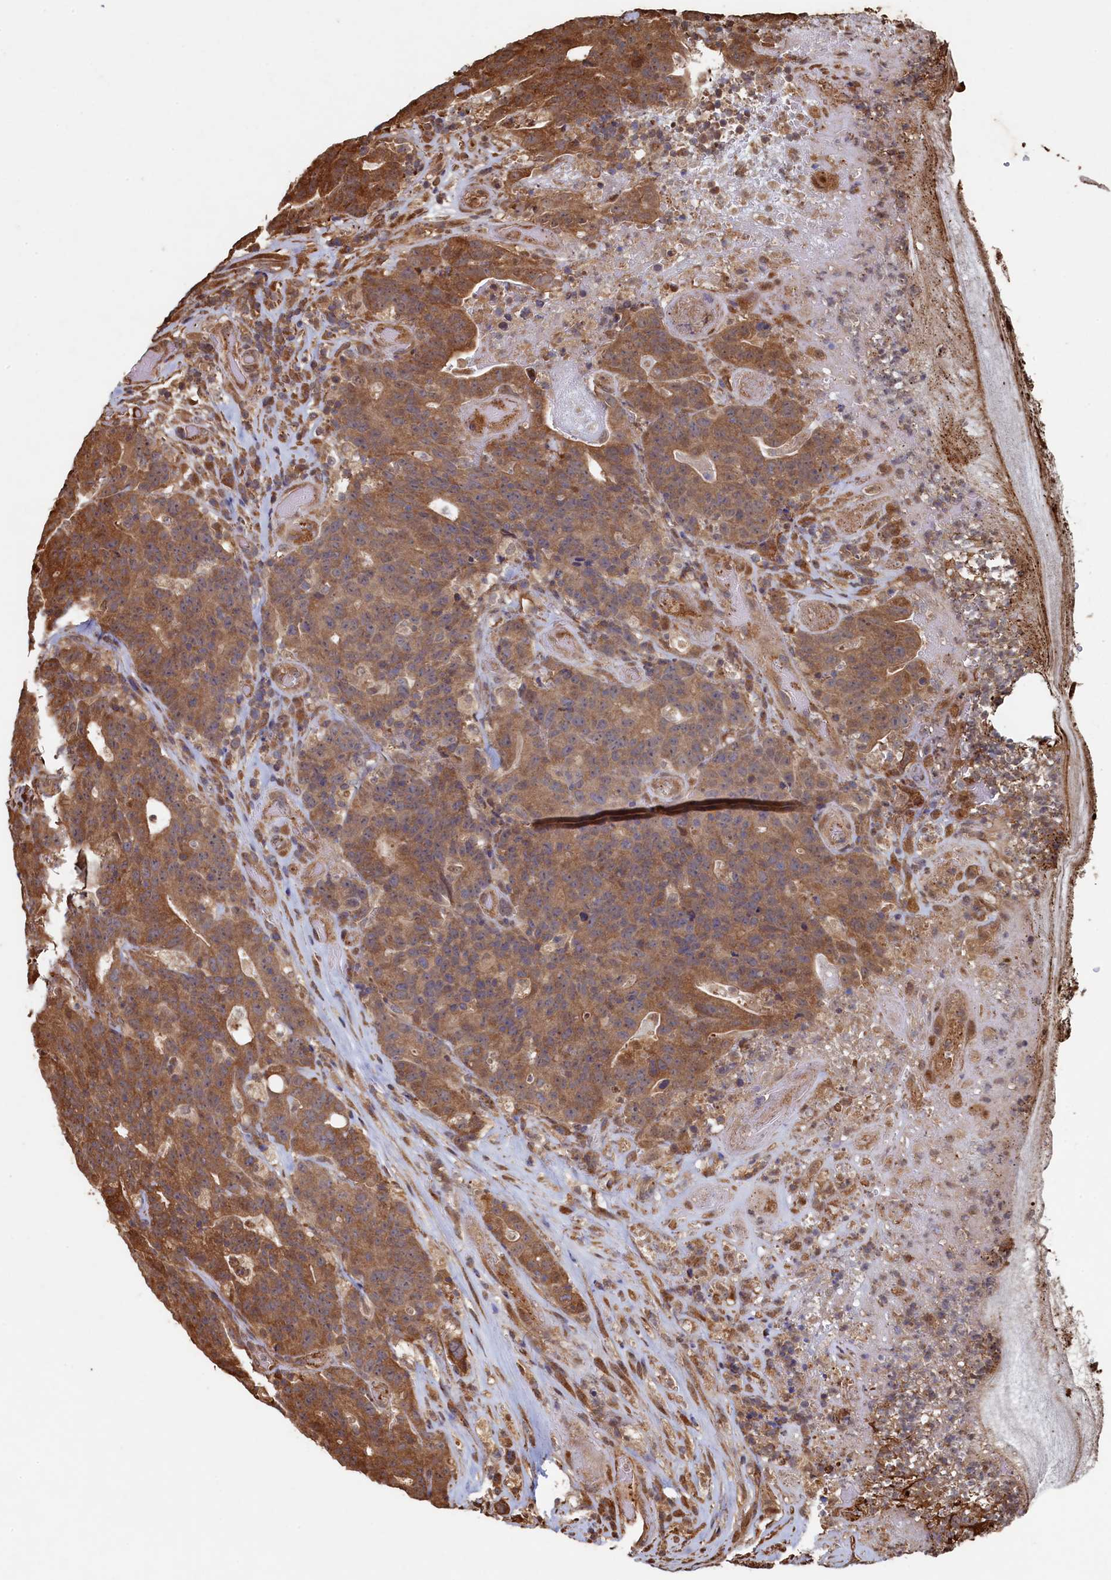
{"staining": {"intensity": "moderate", "quantity": ">75%", "location": "cytoplasmic/membranous"}, "tissue": "colorectal cancer", "cell_type": "Tumor cells", "image_type": "cancer", "snomed": [{"axis": "morphology", "description": "Adenocarcinoma, NOS"}, {"axis": "topography", "description": "Colon"}], "caption": "DAB (3,3'-diaminobenzidine) immunohistochemical staining of adenocarcinoma (colorectal) exhibits moderate cytoplasmic/membranous protein positivity in approximately >75% of tumor cells.", "gene": "PIGN", "patient": {"sex": "female", "age": 75}}